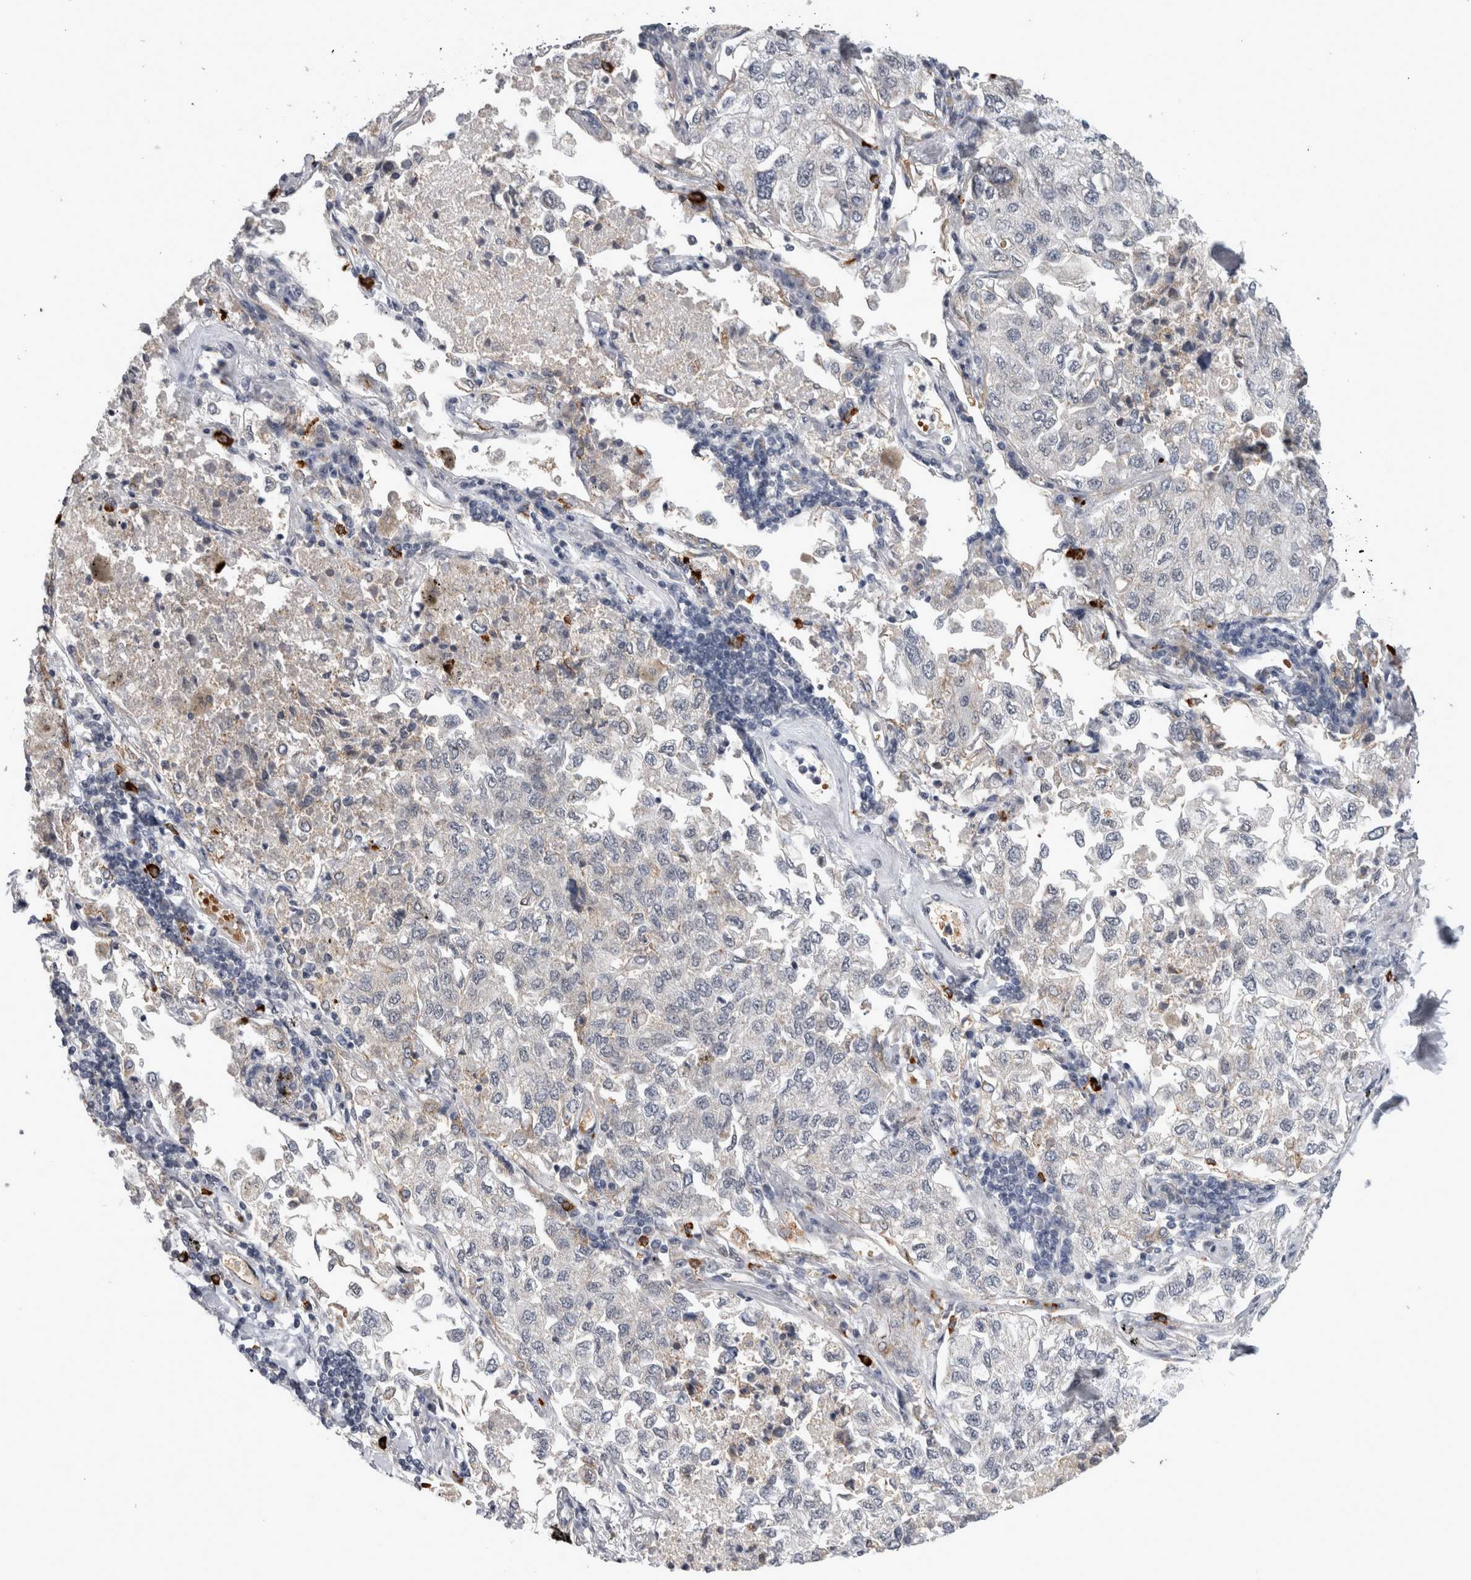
{"staining": {"intensity": "negative", "quantity": "none", "location": "none"}, "tissue": "lung cancer", "cell_type": "Tumor cells", "image_type": "cancer", "snomed": [{"axis": "morphology", "description": "Adenocarcinoma, NOS"}, {"axis": "topography", "description": "Lung"}], "caption": "Histopathology image shows no protein positivity in tumor cells of lung adenocarcinoma tissue.", "gene": "PEBP4", "patient": {"sex": "male", "age": 63}}